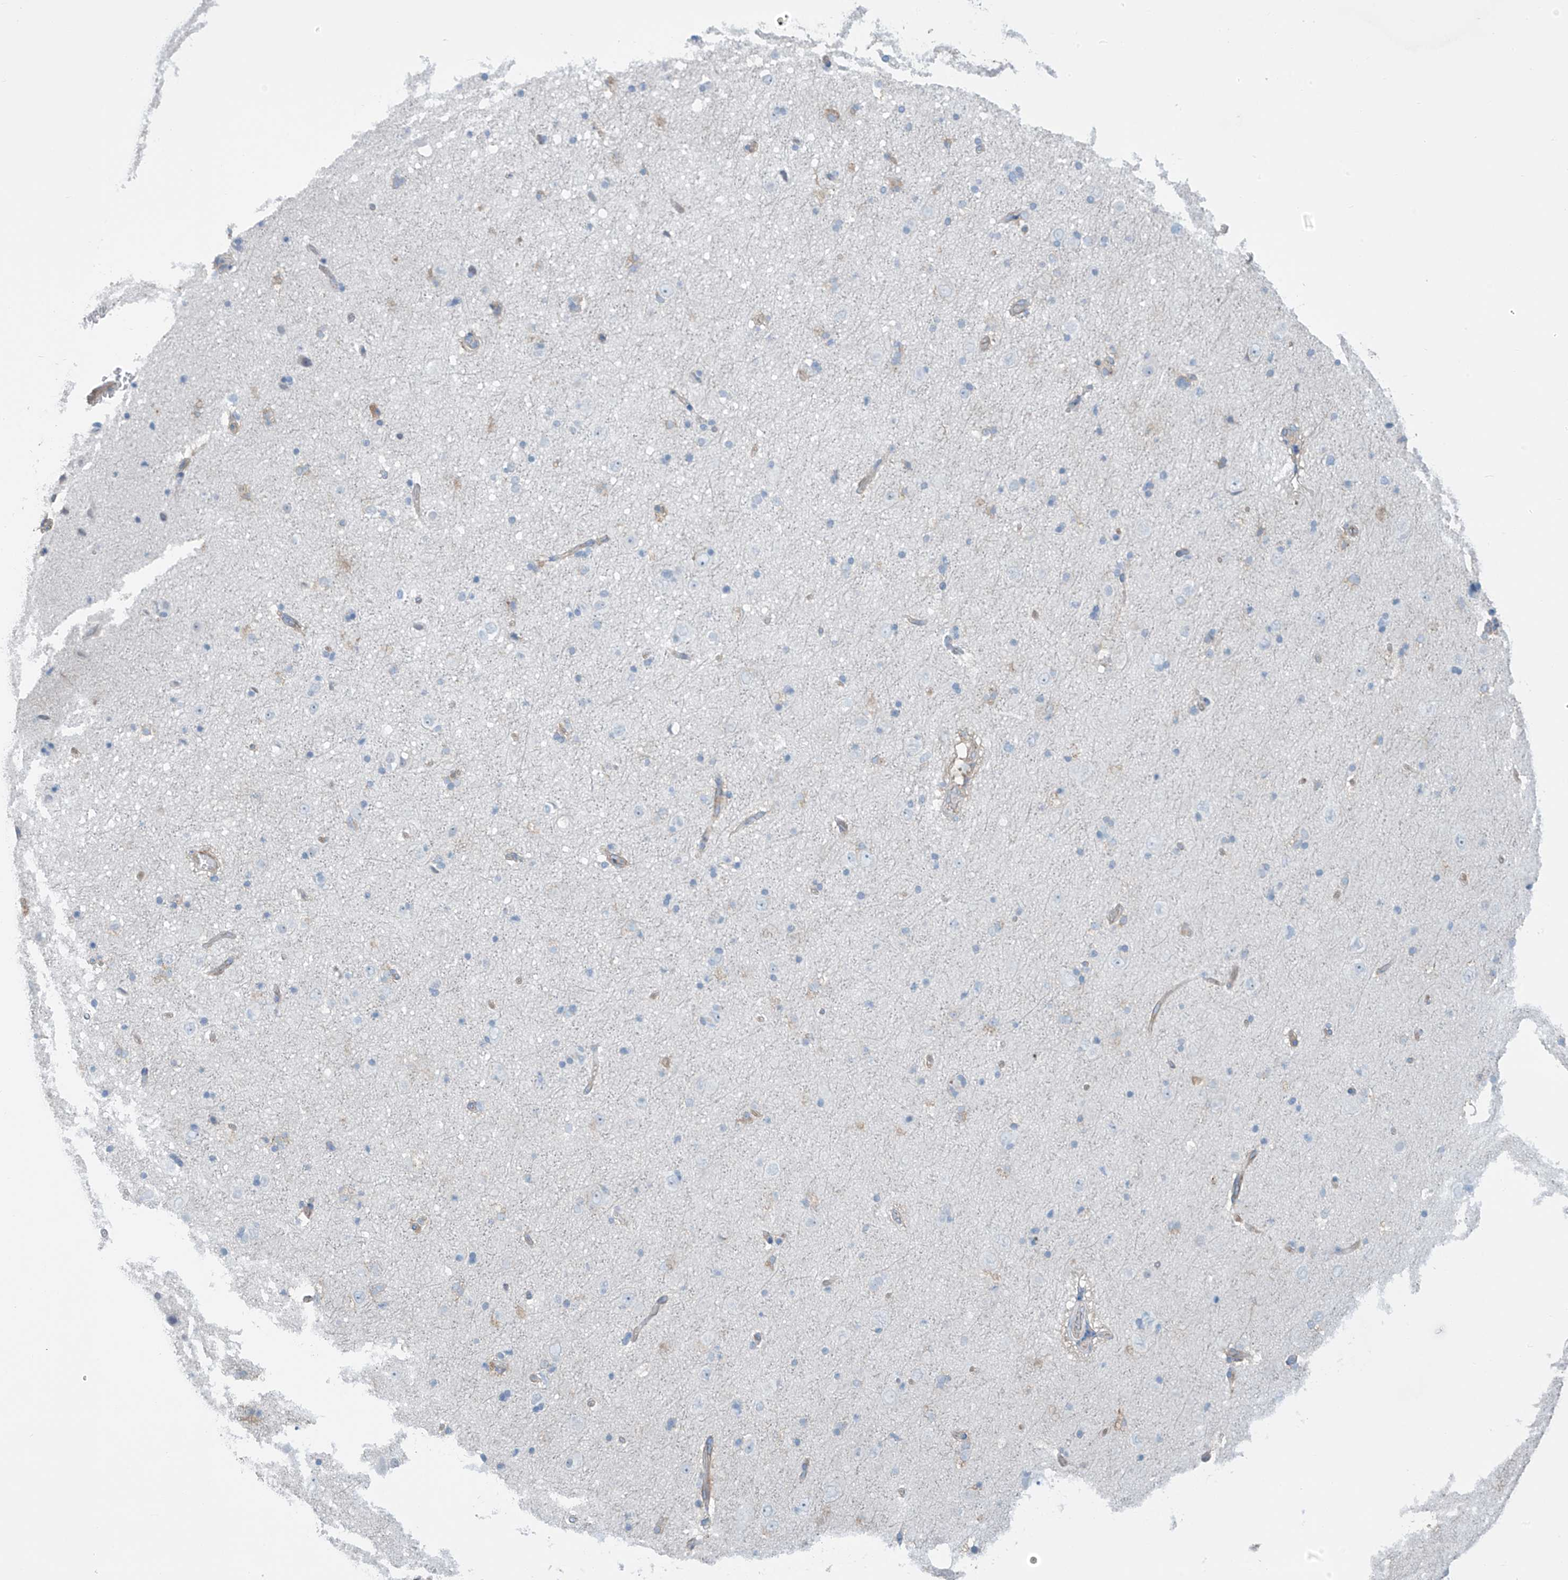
{"staining": {"intensity": "moderate", "quantity": ">75%", "location": "cytoplasmic/membranous"}, "tissue": "cerebral cortex", "cell_type": "Endothelial cells", "image_type": "normal", "snomed": [{"axis": "morphology", "description": "Normal tissue, NOS"}, {"axis": "topography", "description": "Cerebral cortex"}], "caption": "A brown stain shows moderate cytoplasmic/membranous expression of a protein in endothelial cells of benign cerebral cortex. (DAB (3,3'-diaminobenzidine) IHC, brown staining for protein, blue staining for nuclei).", "gene": "ZNF846", "patient": {"sex": "male", "age": 34}}